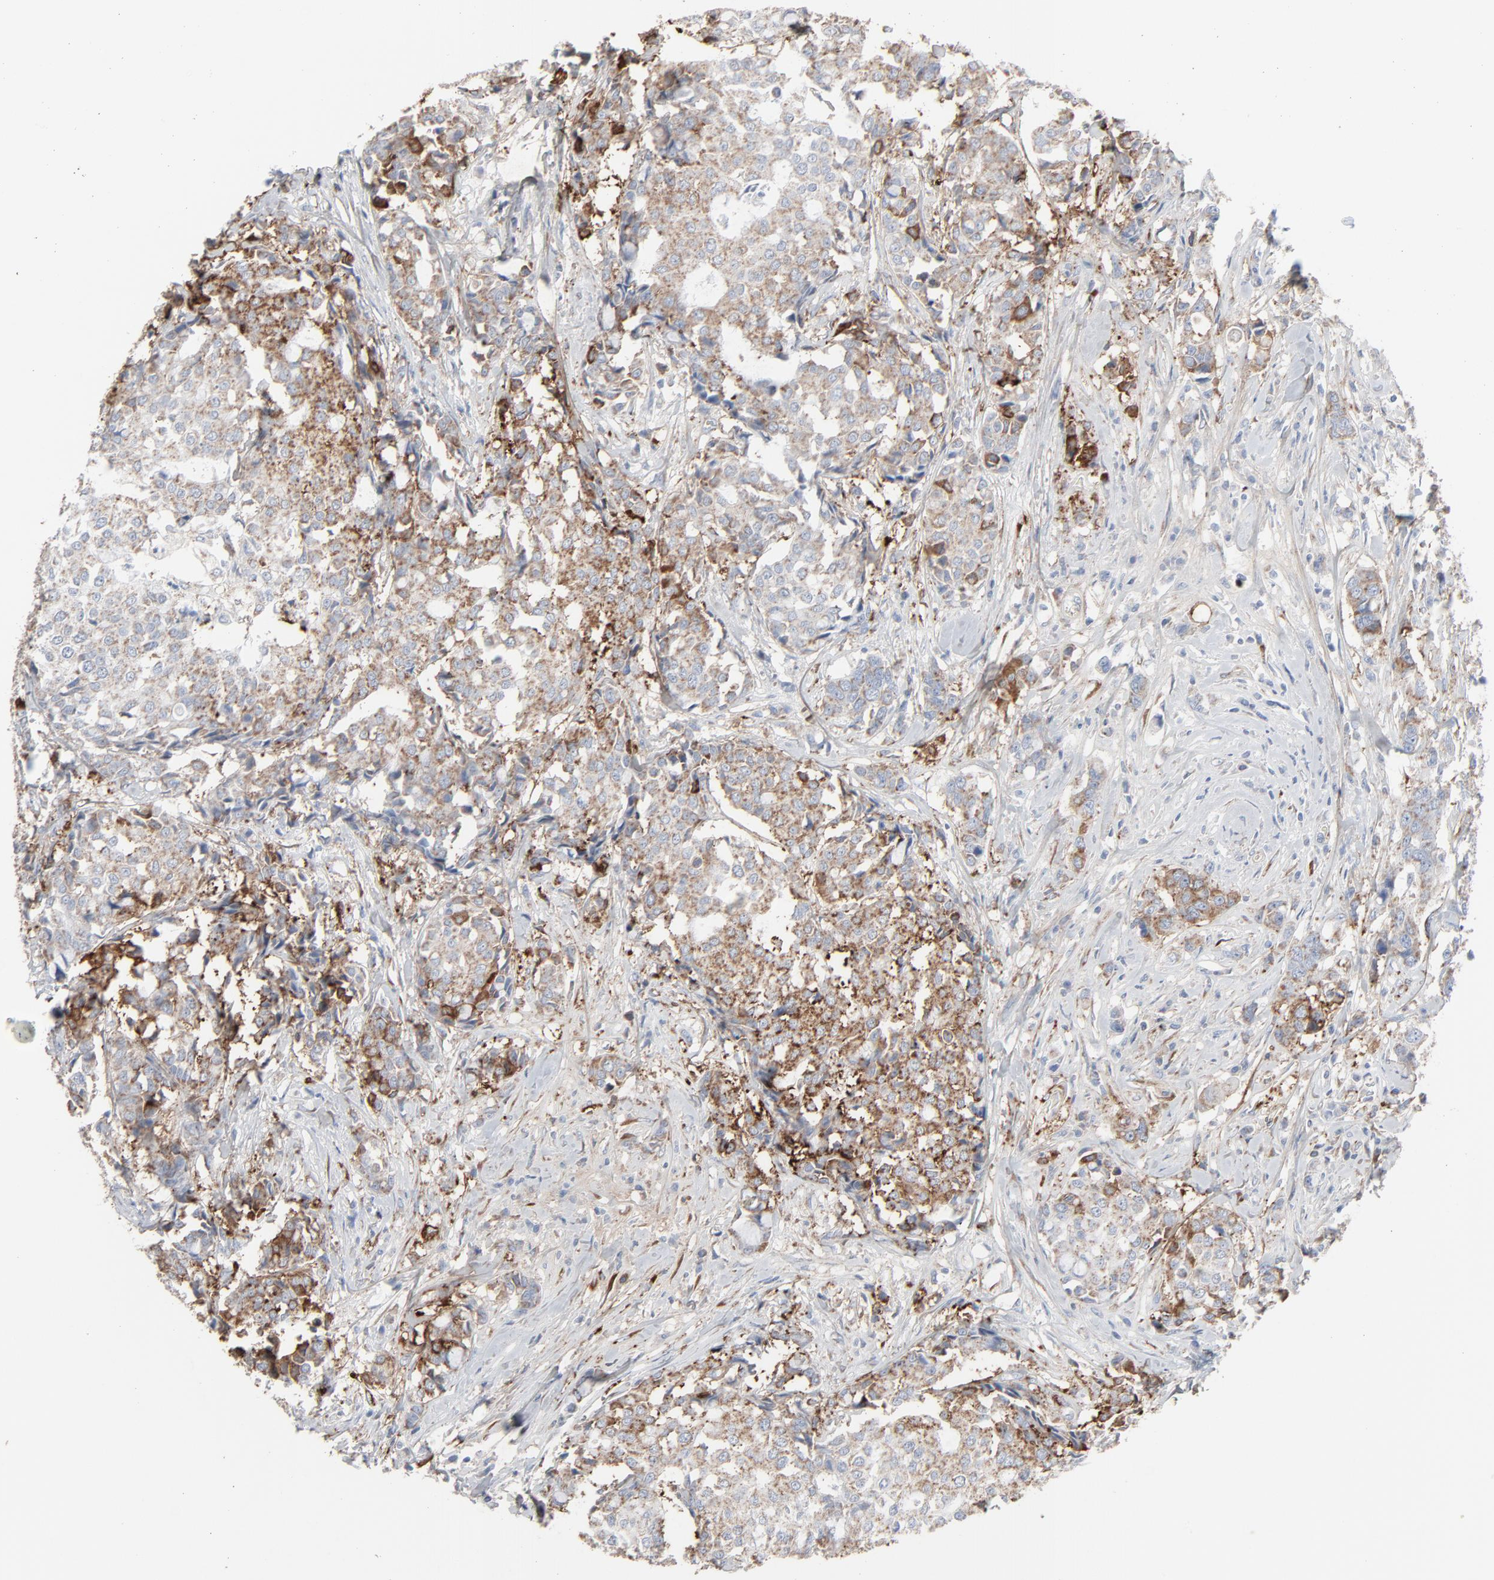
{"staining": {"intensity": "moderate", "quantity": ">75%", "location": "cytoplasmic/membranous"}, "tissue": "breast cancer", "cell_type": "Tumor cells", "image_type": "cancer", "snomed": [{"axis": "morphology", "description": "Duct carcinoma"}, {"axis": "topography", "description": "Breast"}], "caption": "Protein expression analysis of human breast cancer (invasive ductal carcinoma) reveals moderate cytoplasmic/membranous staining in about >75% of tumor cells.", "gene": "BGN", "patient": {"sex": "female", "age": 27}}